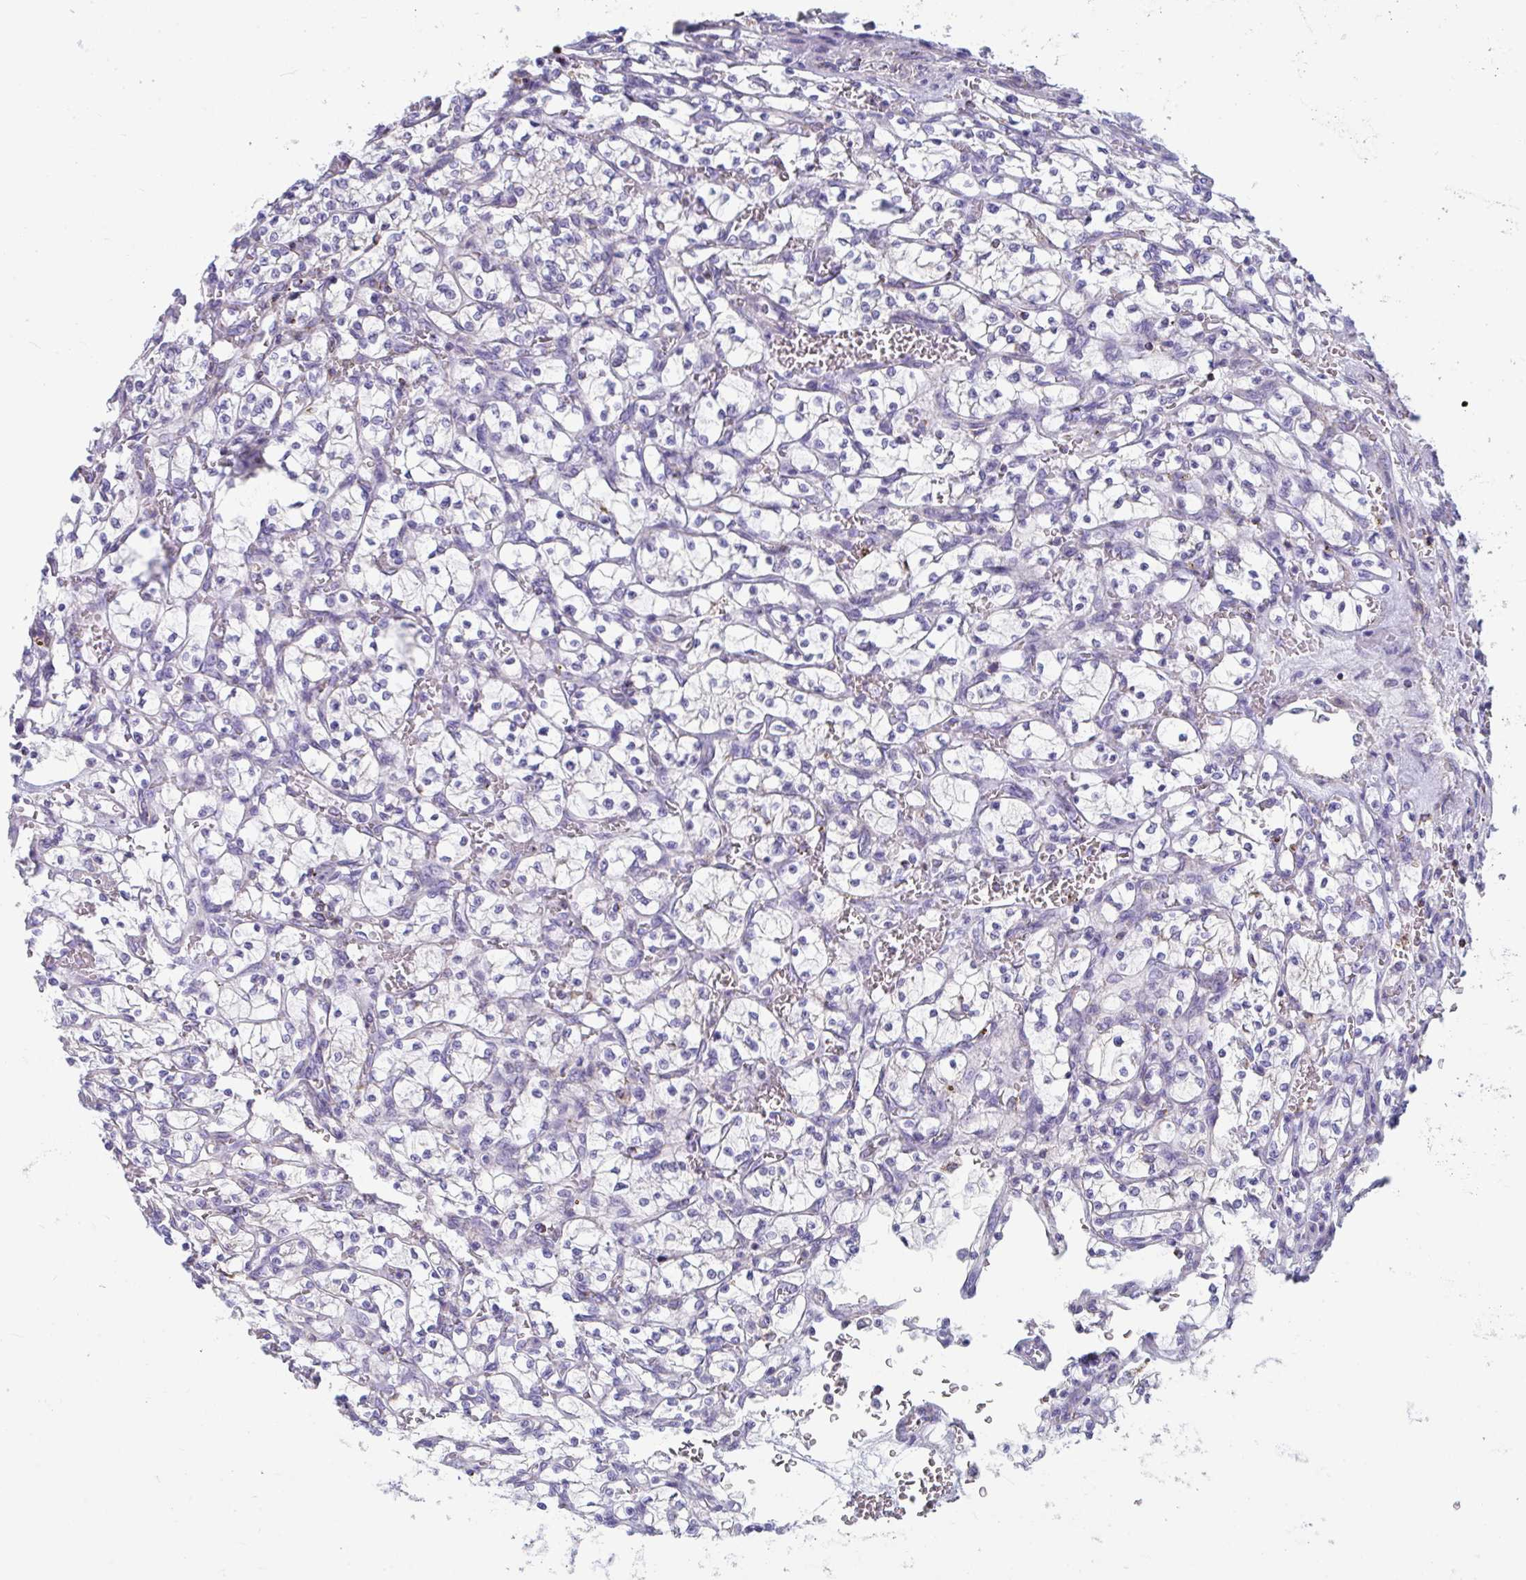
{"staining": {"intensity": "negative", "quantity": "none", "location": "none"}, "tissue": "renal cancer", "cell_type": "Tumor cells", "image_type": "cancer", "snomed": [{"axis": "morphology", "description": "Adenocarcinoma, NOS"}, {"axis": "topography", "description": "Kidney"}], "caption": "This image is of renal cancer stained with immunohistochemistry (IHC) to label a protein in brown with the nuclei are counter-stained blue. There is no positivity in tumor cells.", "gene": "MGAM2", "patient": {"sex": "female", "age": 64}}